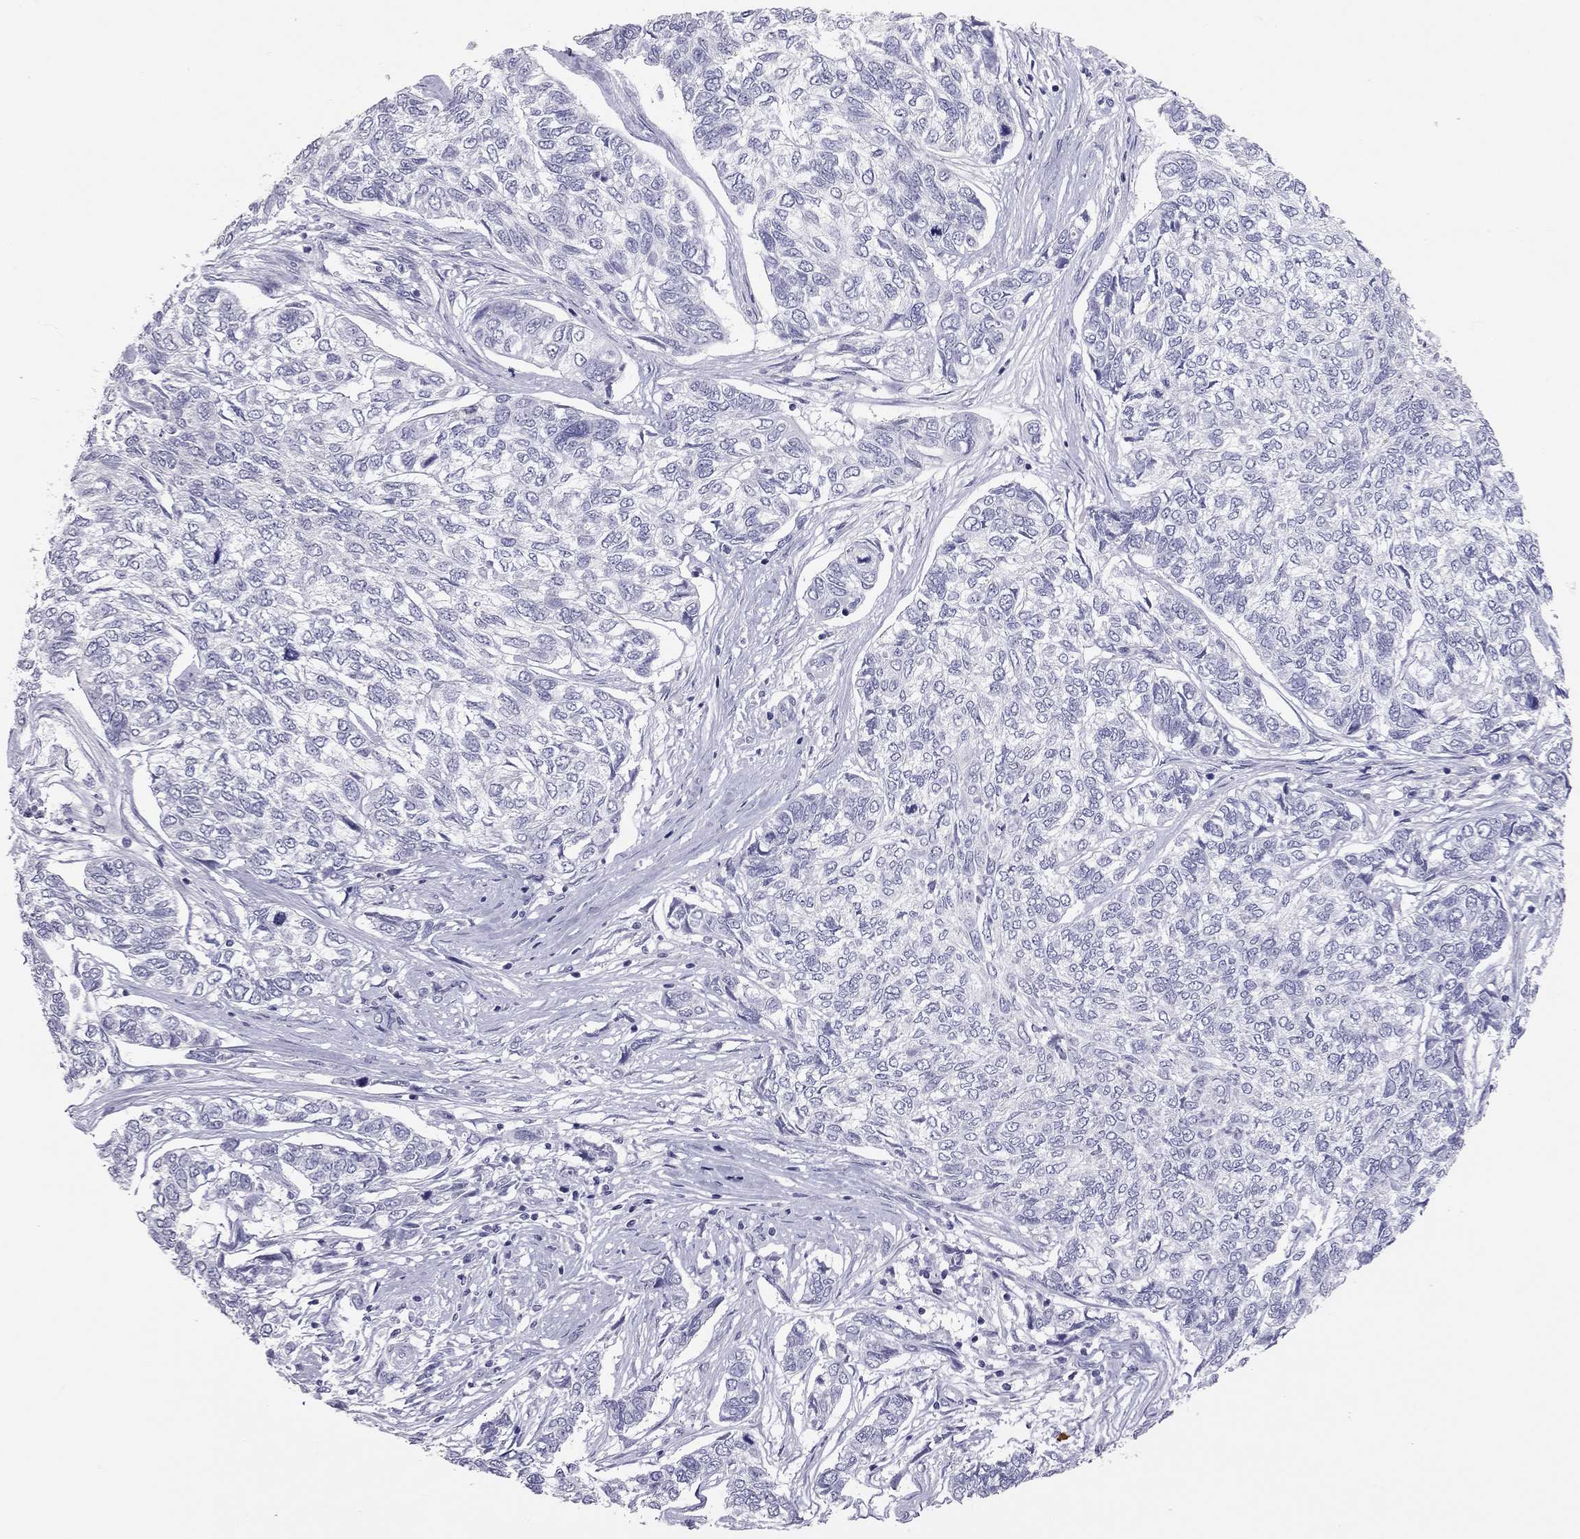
{"staining": {"intensity": "negative", "quantity": "none", "location": "none"}, "tissue": "skin cancer", "cell_type": "Tumor cells", "image_type": "cancer", "snomed": [{"axis": "morphology", "description": "Basal cell carcinoma"}, {"axis": "topography", "description": "Skin"}], "caption": "There is no significant staining in tumor cells of basal cell carcinoma (skin).", "gene": "KLRG1", "patient": {"sex": "female", "age": 65}}